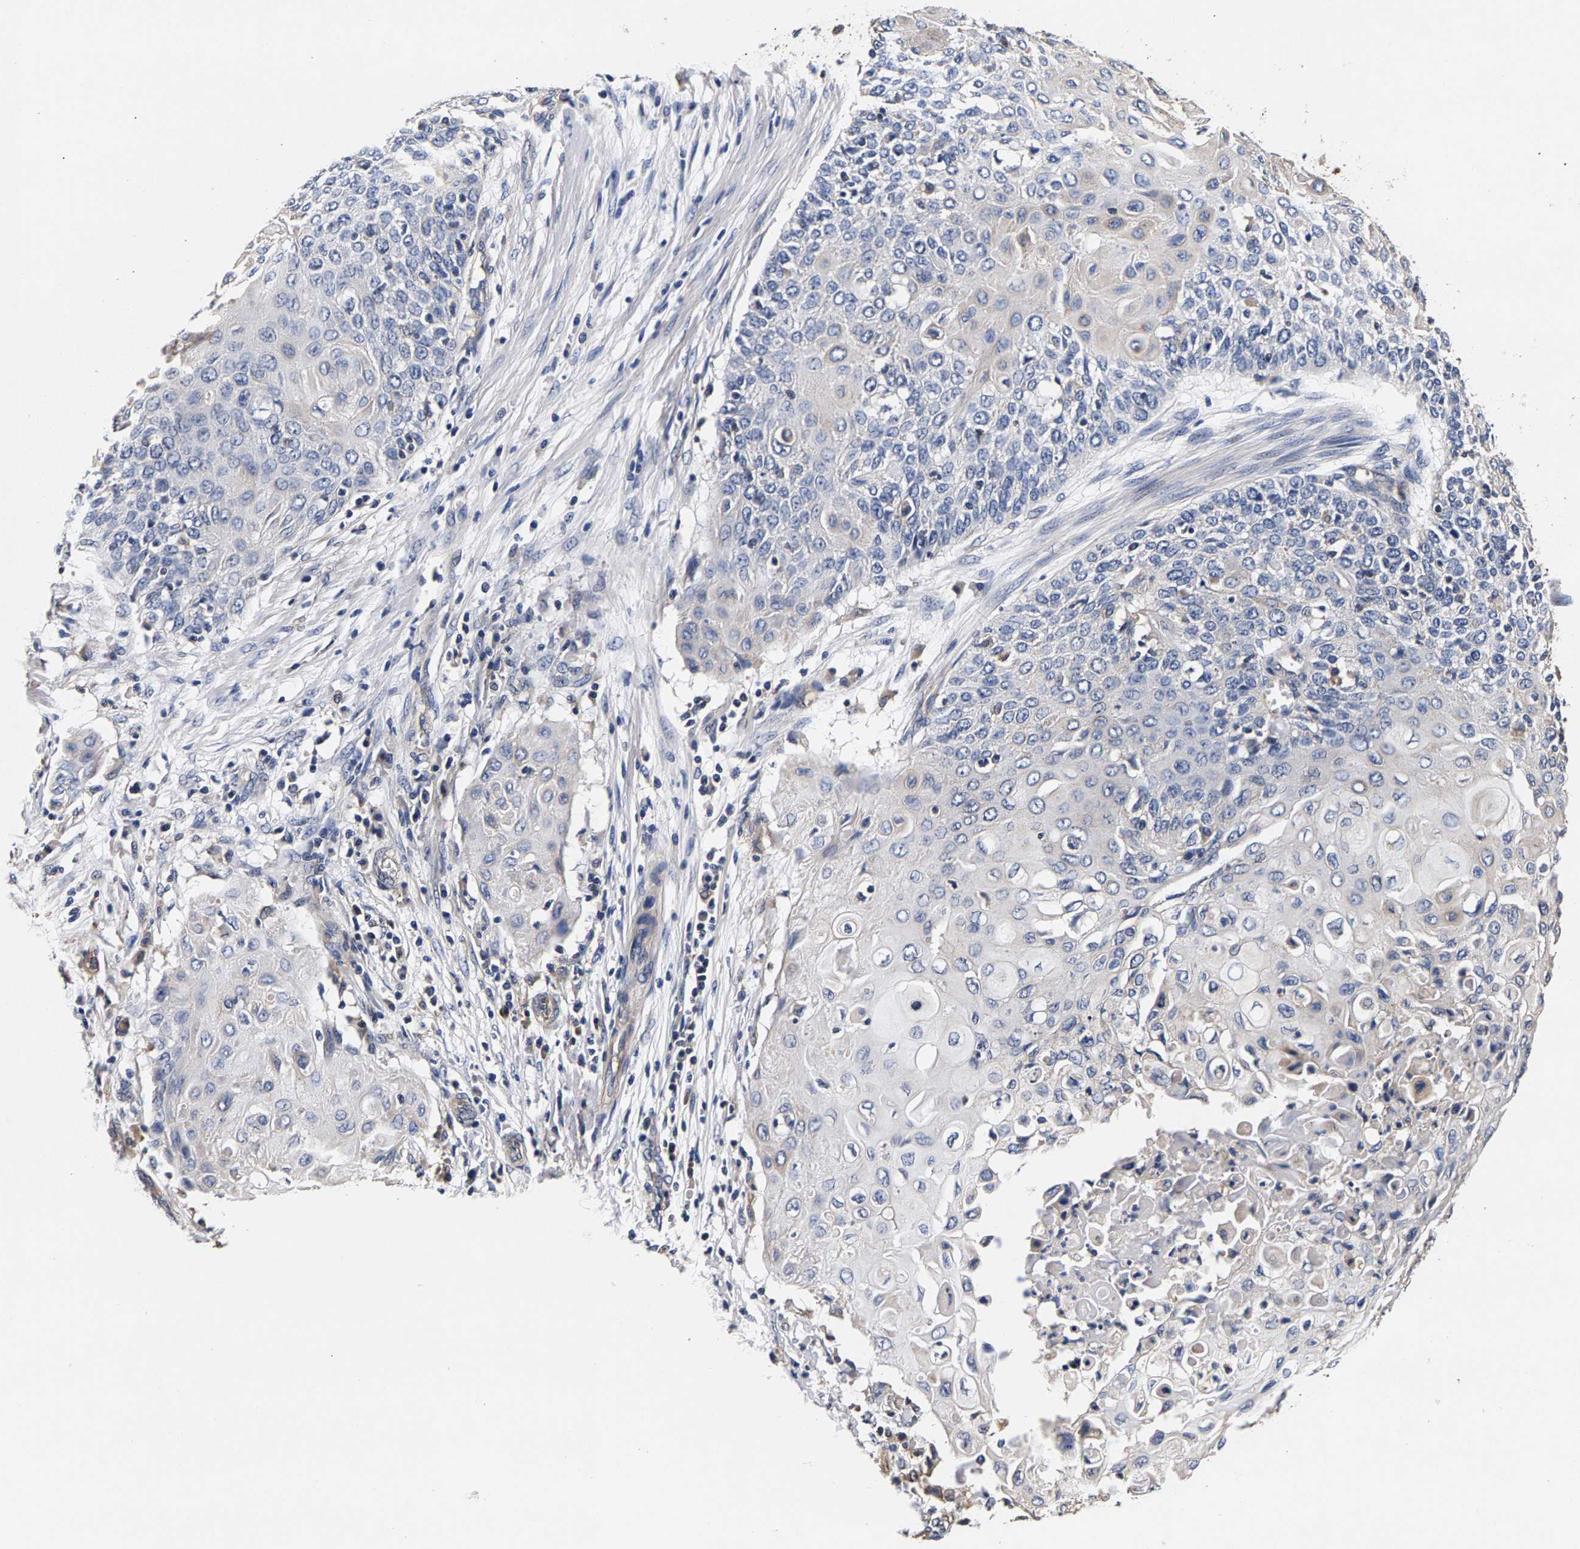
{"staining": {"intensity": "negative", "quantity": "none", "location": "none"}, "tissue": "cervical cancer", "cell_type": "Tumor cells", "image_type": "cancer", "snomed": [{"axis": "morphology", "description": "Squamous cell carcinoma, NOS"}, {"axis": "topography", "description": "Cervix"}], "caption": "An image of human cervical squamous cell carcinoma is negative for staining in tumor cells.", "gene": "MARCHF7", "patient": {"sex": "female", "age": 39}}